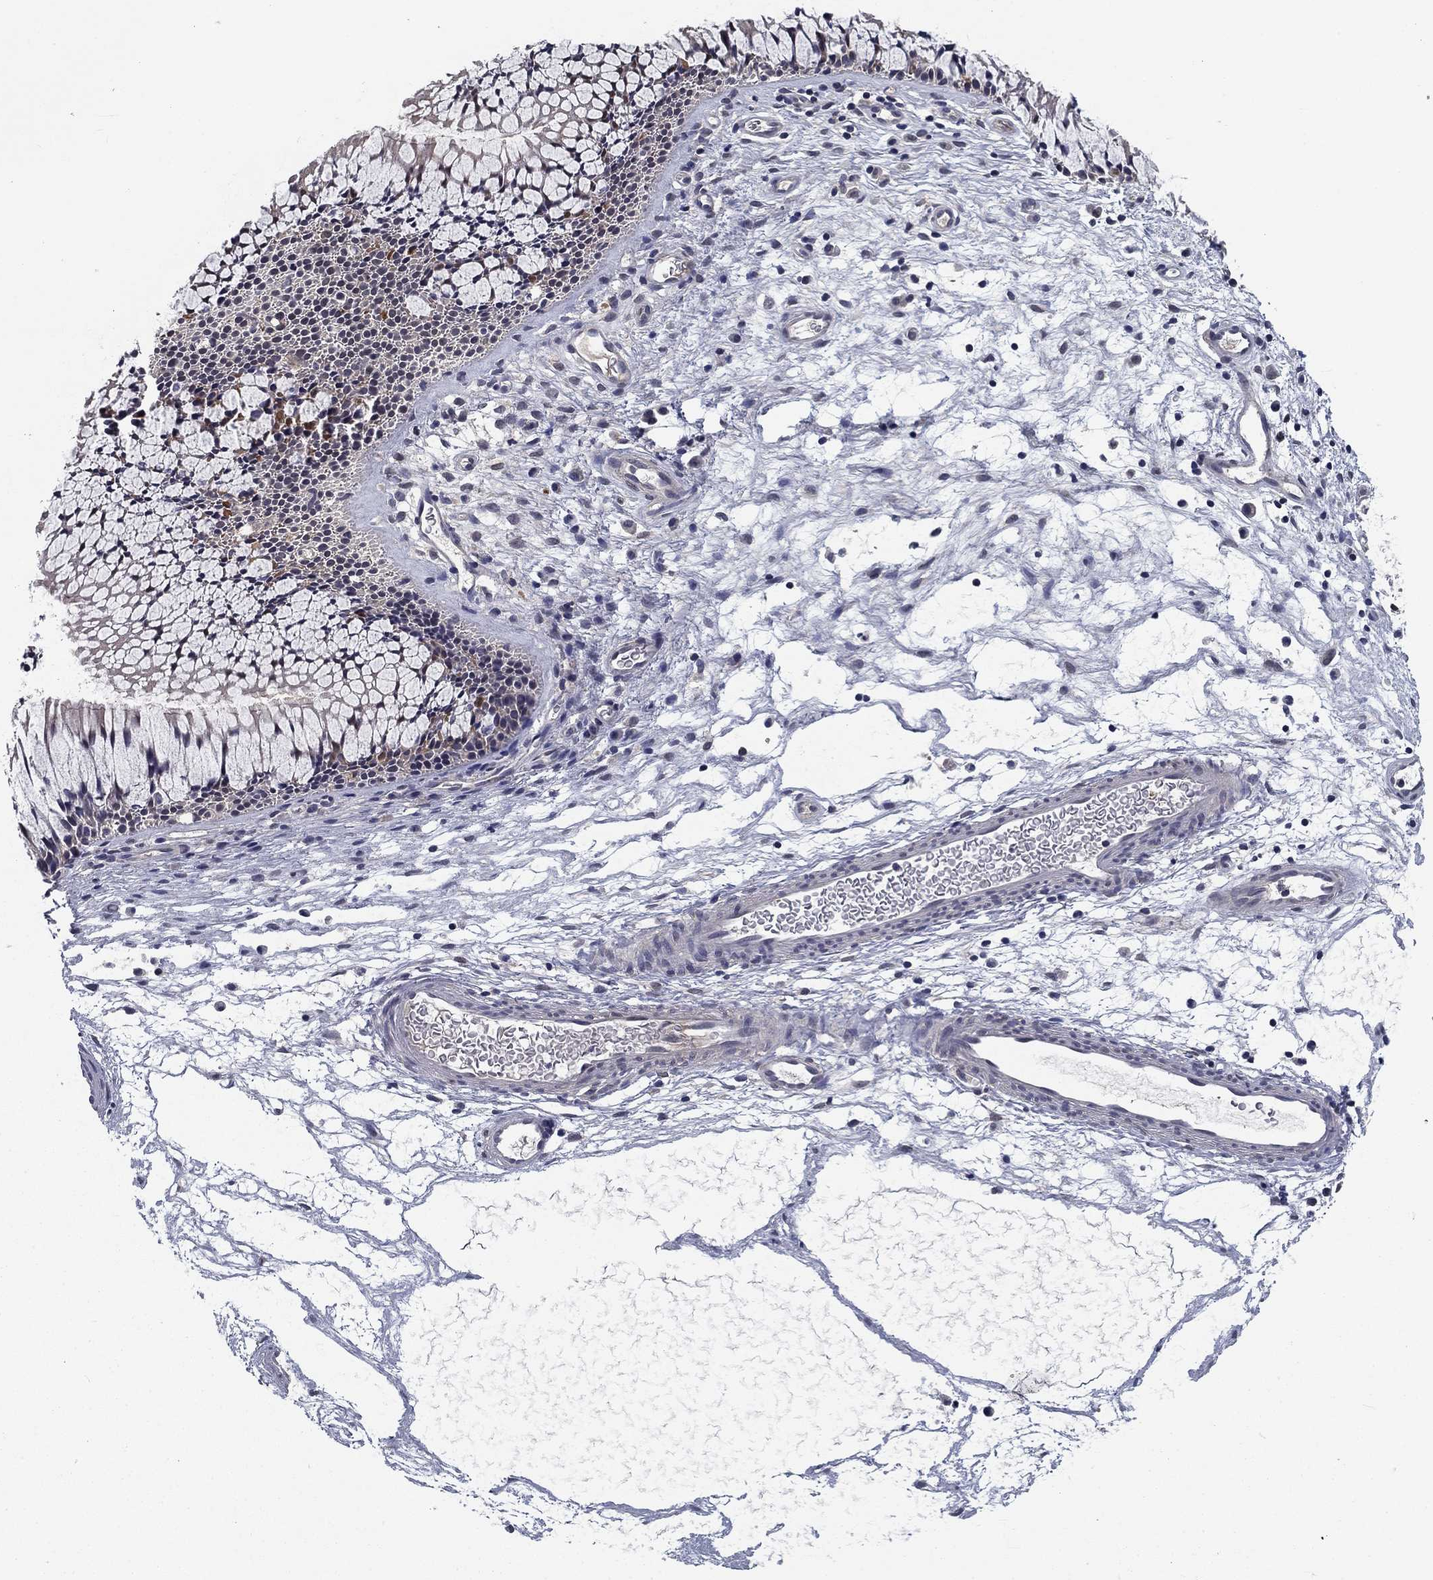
{"staining": {"intensity": "negative", "quantity": "none", "location": "none"}, "tissue": "nasopharynx", "cell_type": "Respiratory epithelial cells", "image_type": "normal", "snomed": [{"axis": "morphology", "description": "Normal tissue, NOS"}, {"axis": "topography", "description": "Nasopharynx"}], "caption": "A high-resolution image shows immunohistochemistry staining of benign nasopharynx, which exhibits no significant expression in respiratory epithelial cells. (DAB immunohistochemistry with hematoxylin counter stain).", "gene": "NIT2", "patient": {"sex": "male", "age": 51}}